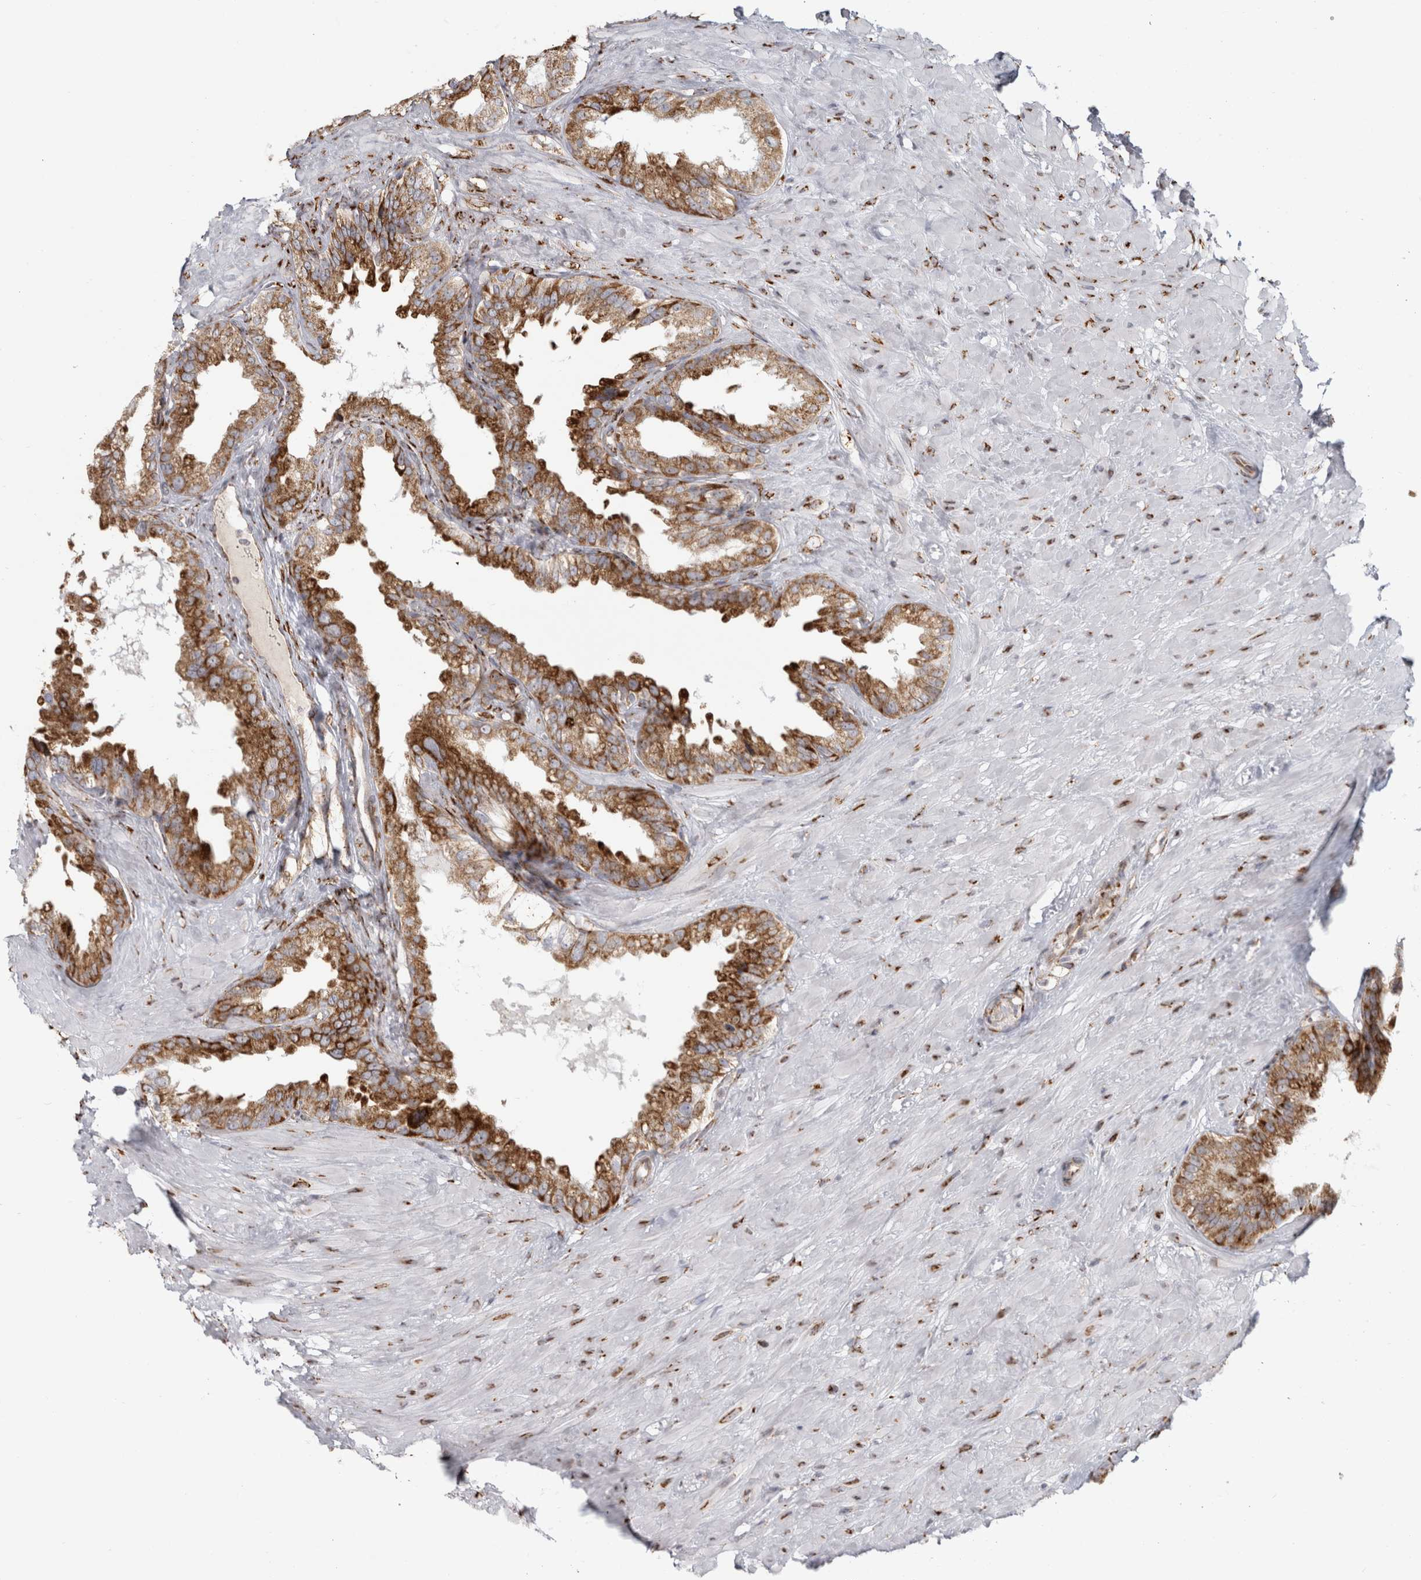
{"staining": {"intensity": "strong", "quantity": ">75%", "location": "cytoplasmic/membranous"}, "tissue": "seminal vesicle", "cell_type": "Glandular cells", "image_type": "normal", "snomed": [{"axis": "morphology", "description": "Normal tissue, NOS"}, {"axis": "topography", "description": "Seminal veicle"}], "caption": "Strong cytoplasmic/membranous positivity for a protein is appreciated in approximately >75% of glandular cells of normal seminal vesicle using IHC.", "gene": "OSTN", "patient": {"sex": "male", "age": 80}}